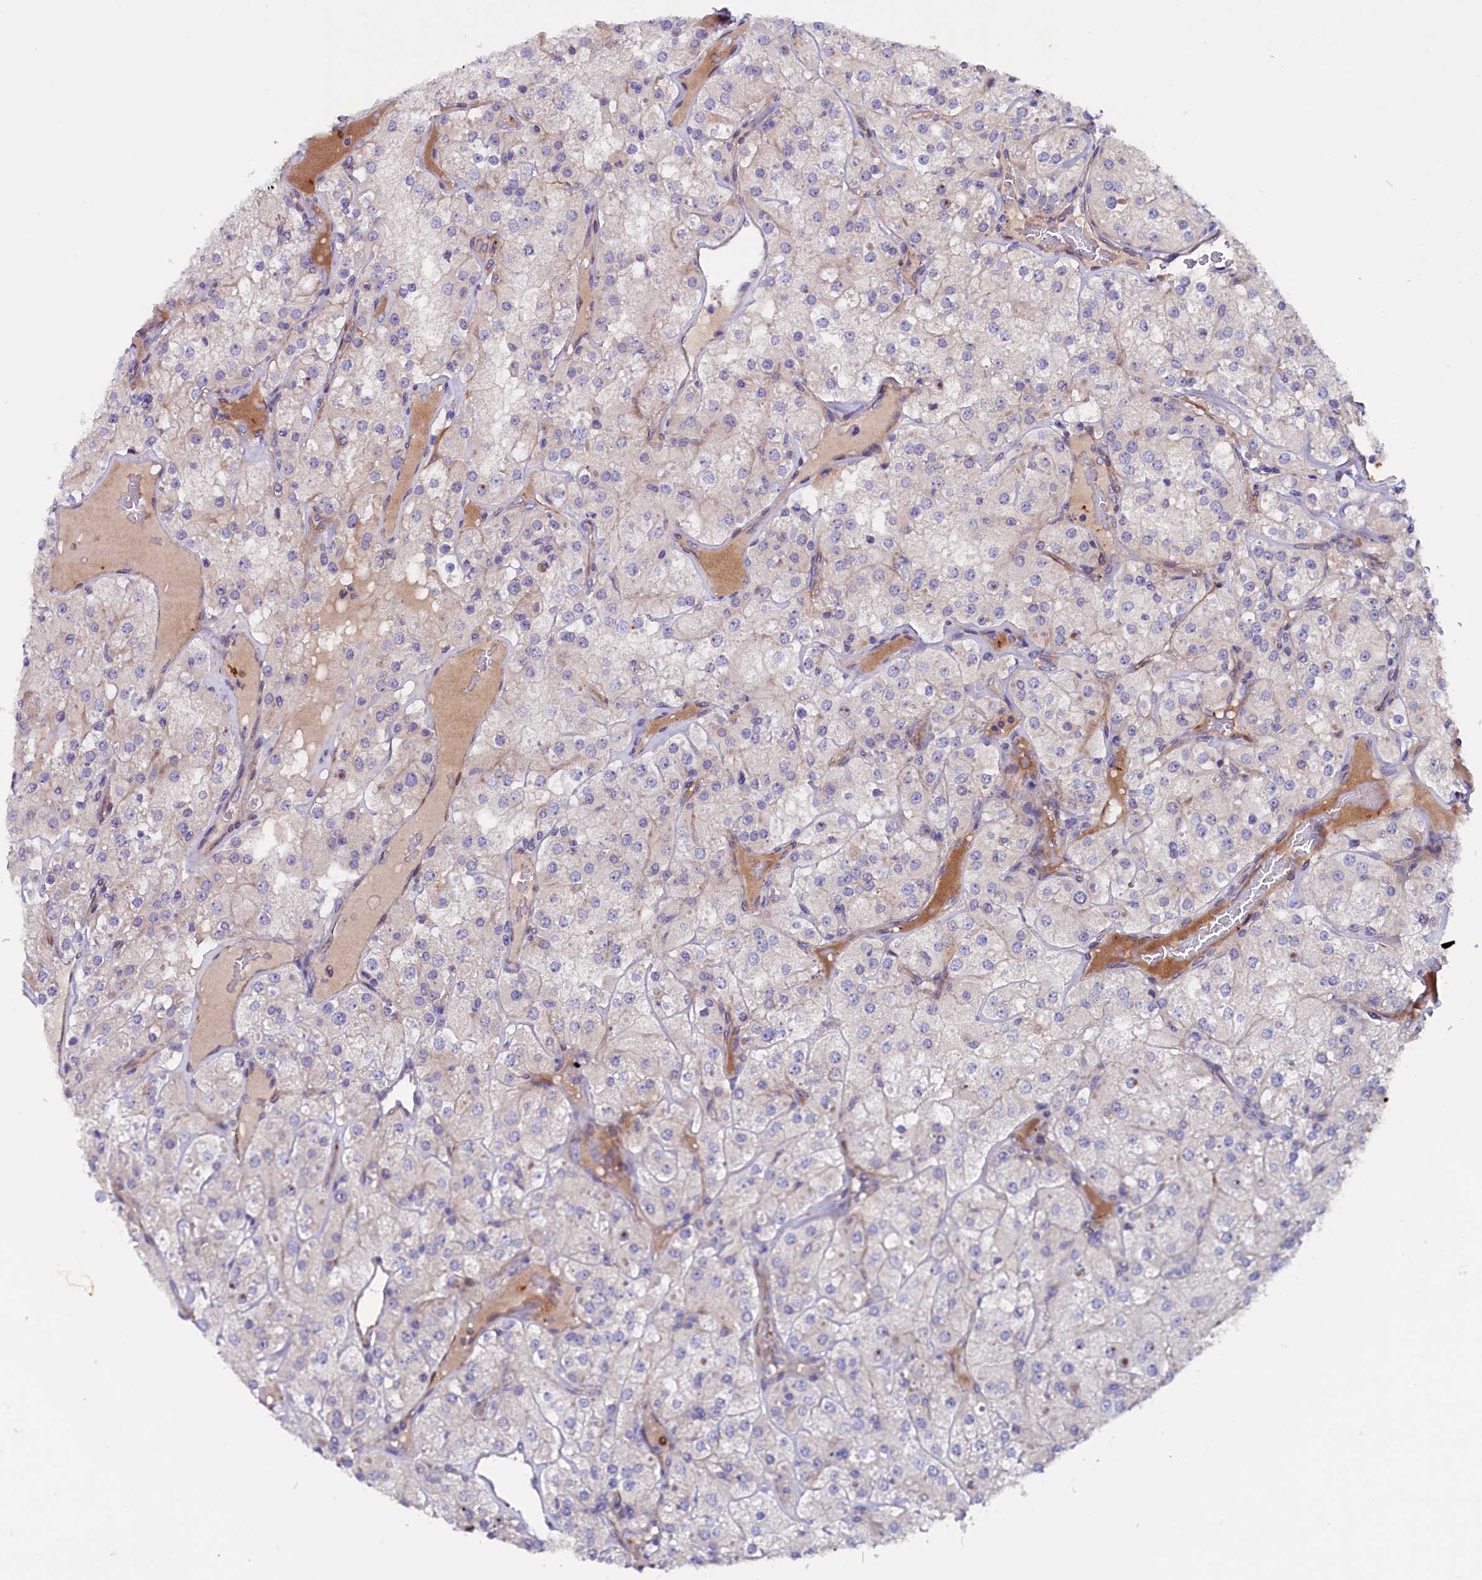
{"staining": {"intensity": "negative", "quantity": "none", "location": "none"}, "tissue": "renal cancer", "cell_type": "Tumor cells", "image_type": "cancer", "snomed": [{"axis": "morphology", "description": "Adenocarcinoma, NOS"}, {"axis": "topography", "description": "Kidney"}], "caption": "Protein analysis of renal cancer (adenocarcinoma) exhibits no significant positivity in tumor cells.", "gene": "ZNF749", "patient": {"sex": "male", "age": 77}}